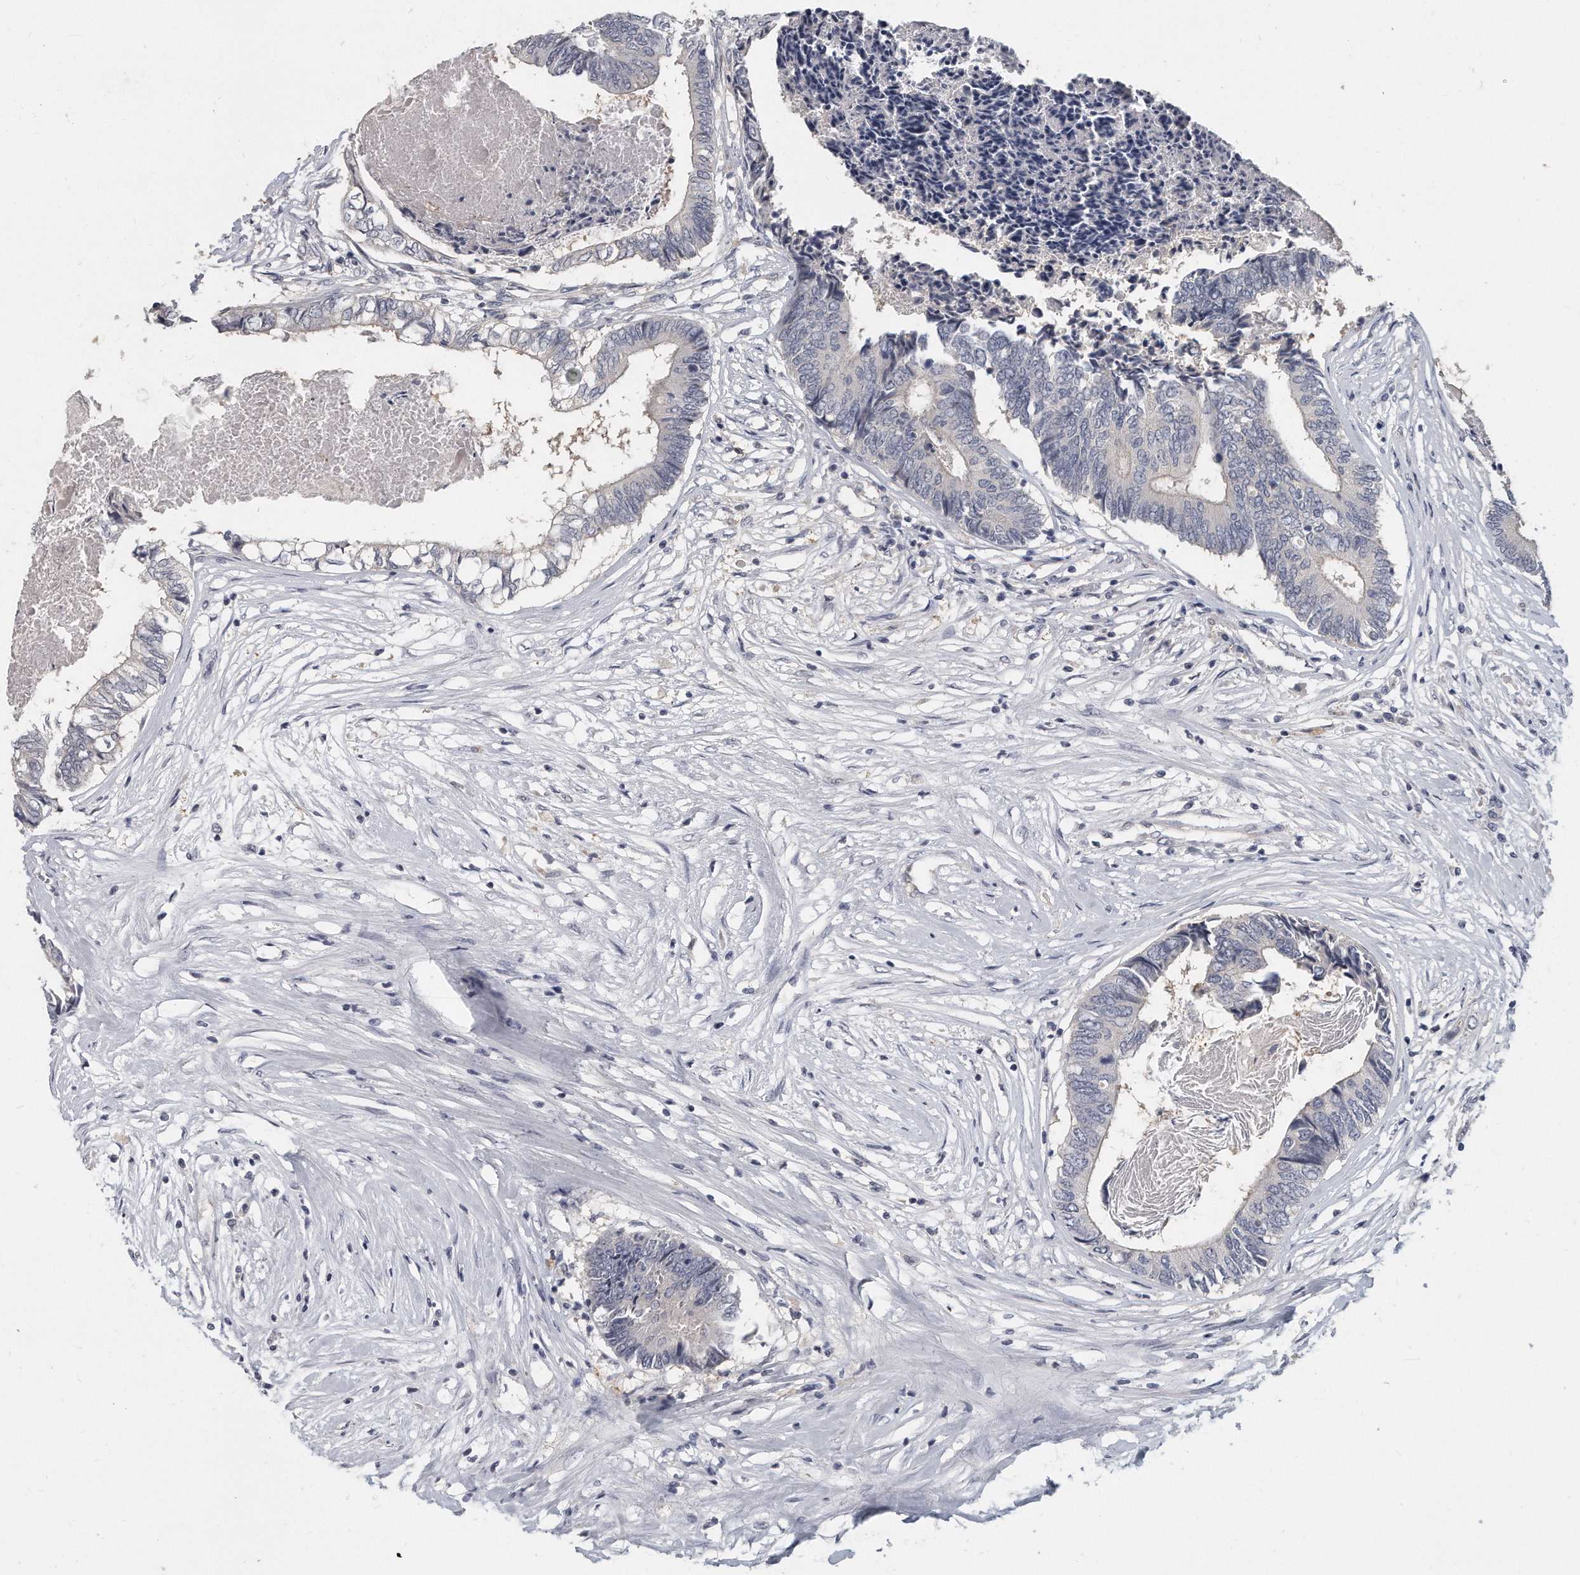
{"staining": {"intensity": "negative", "quantity": "none", "location": "none"}, "tissue": "colorectal cancer", "cell_type": "Tumor cells", "image_type": "cancer", "snomed": [{"axis": "morphology", "description": "Adenocarcinoma, NOS"}, {"axis": "topography", "description": "Rectum"}], "caption": "DAB immunohistochemical staining of human colorectal cancer (adenocarcinoma) exhibits no significant expression in tumor cells. (Stains: DAB (3,3'-diaminobenzidine) immunohistochemistry with hematoxylin counter stain, Microscopy: brightfield microscopy at high magnification).", "gene": "KLHL7", "patient": {"sex": "male", "age": 63}}